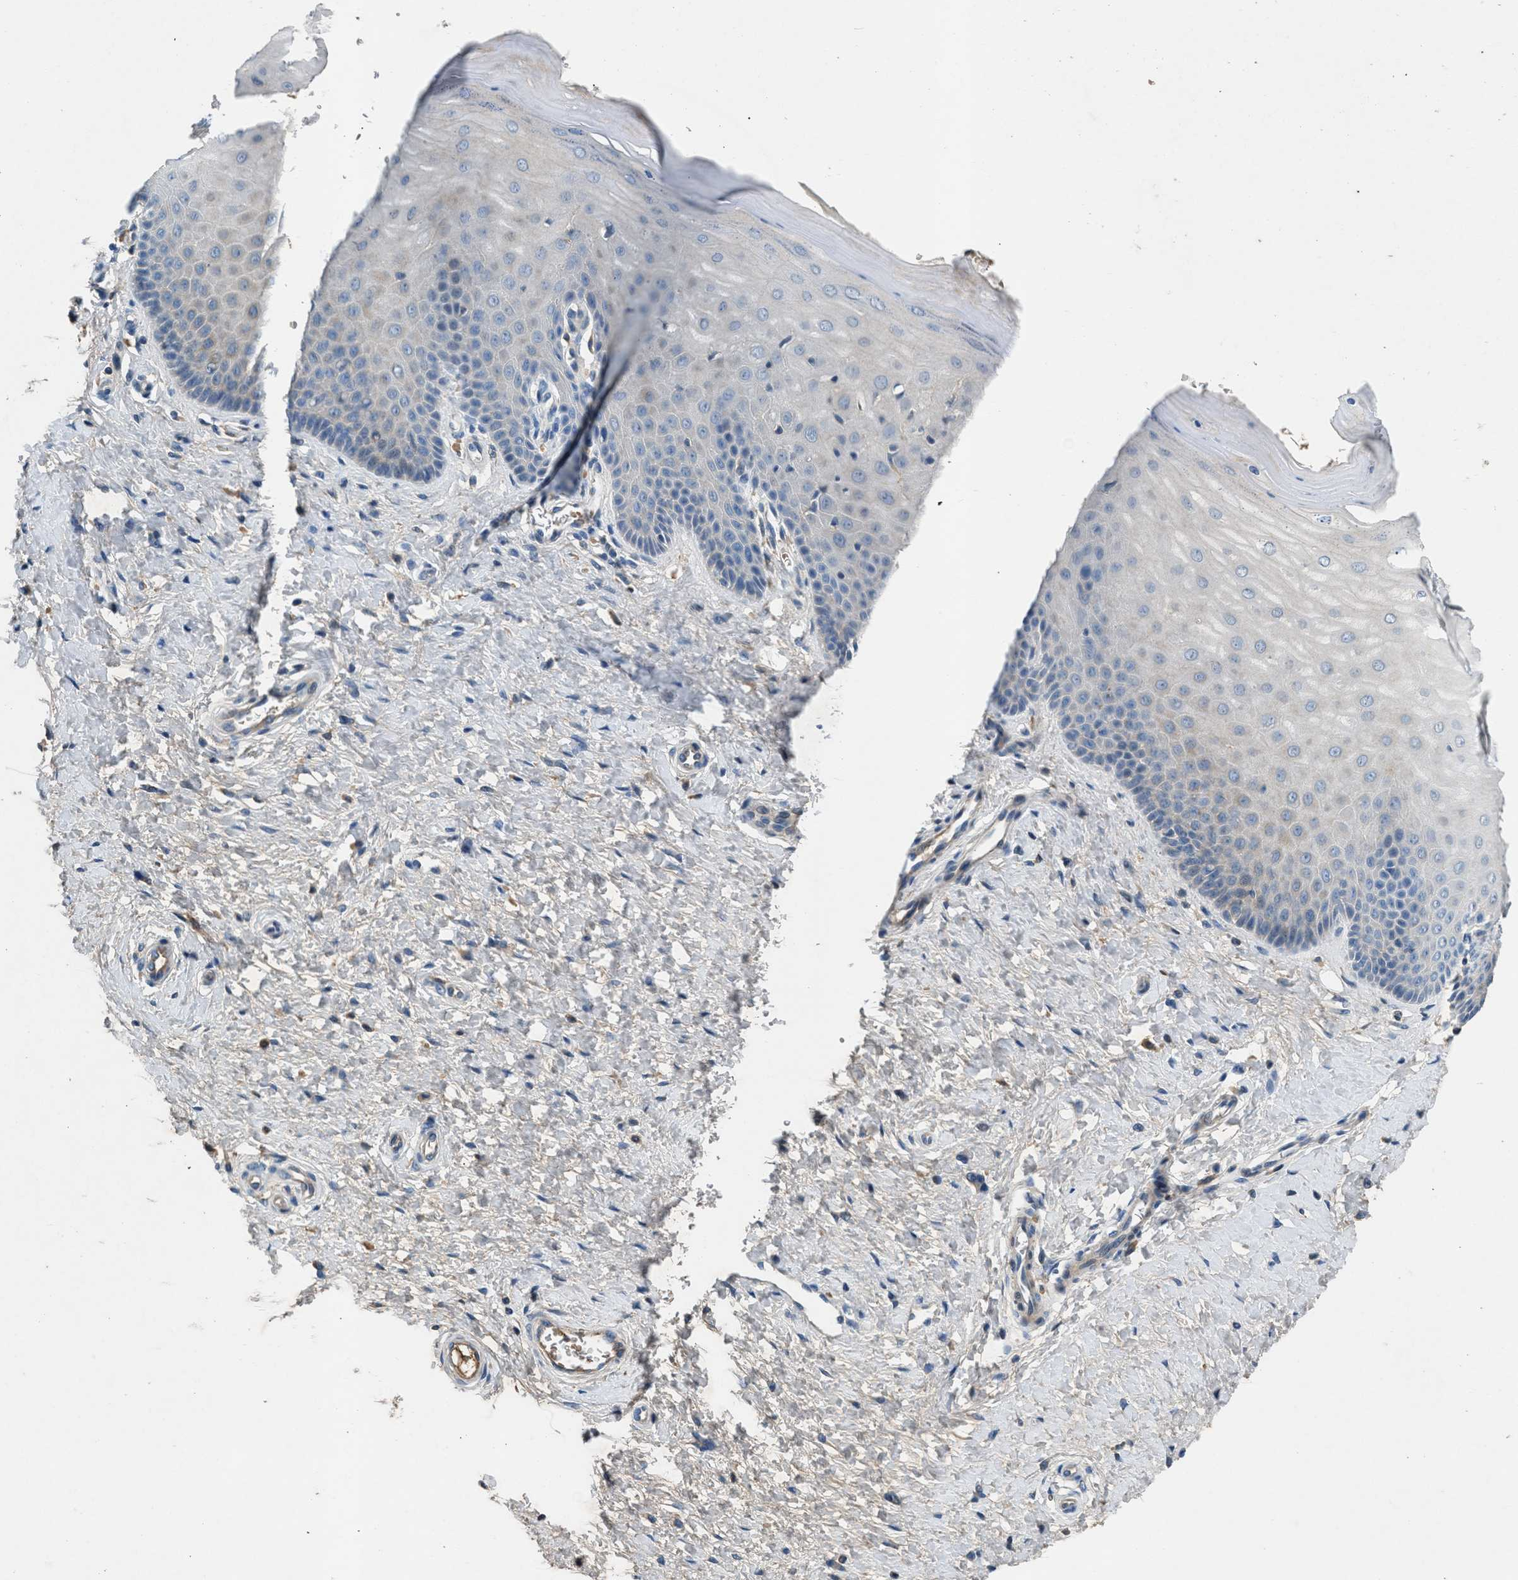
{"staining": {"intensity": "negative", "quantity": "none", "location": "none"}, "tissue": "cervix", "cell_type": "Glandular cells", "image_type": "normal", "snomed": [{"axis": "morphology", "description": "Normal tissue, NOS"}, {"axis": "topography", "description": "Cervix"}], "caption": "This photomicrograph is of benign cervix stained with immunohistochemistry (IHC) to label a protein in brown with the nuclei are counter-stained blue. There is no positivity in glandular cells. (Stains: DAB immunohistochemistry (IHC) with hematoxylin counter stain, Microscopy: brightfield microscopy at high magnification).", "gene": "RWDD2B", "patient": {"sex": "female", "age": 55}}